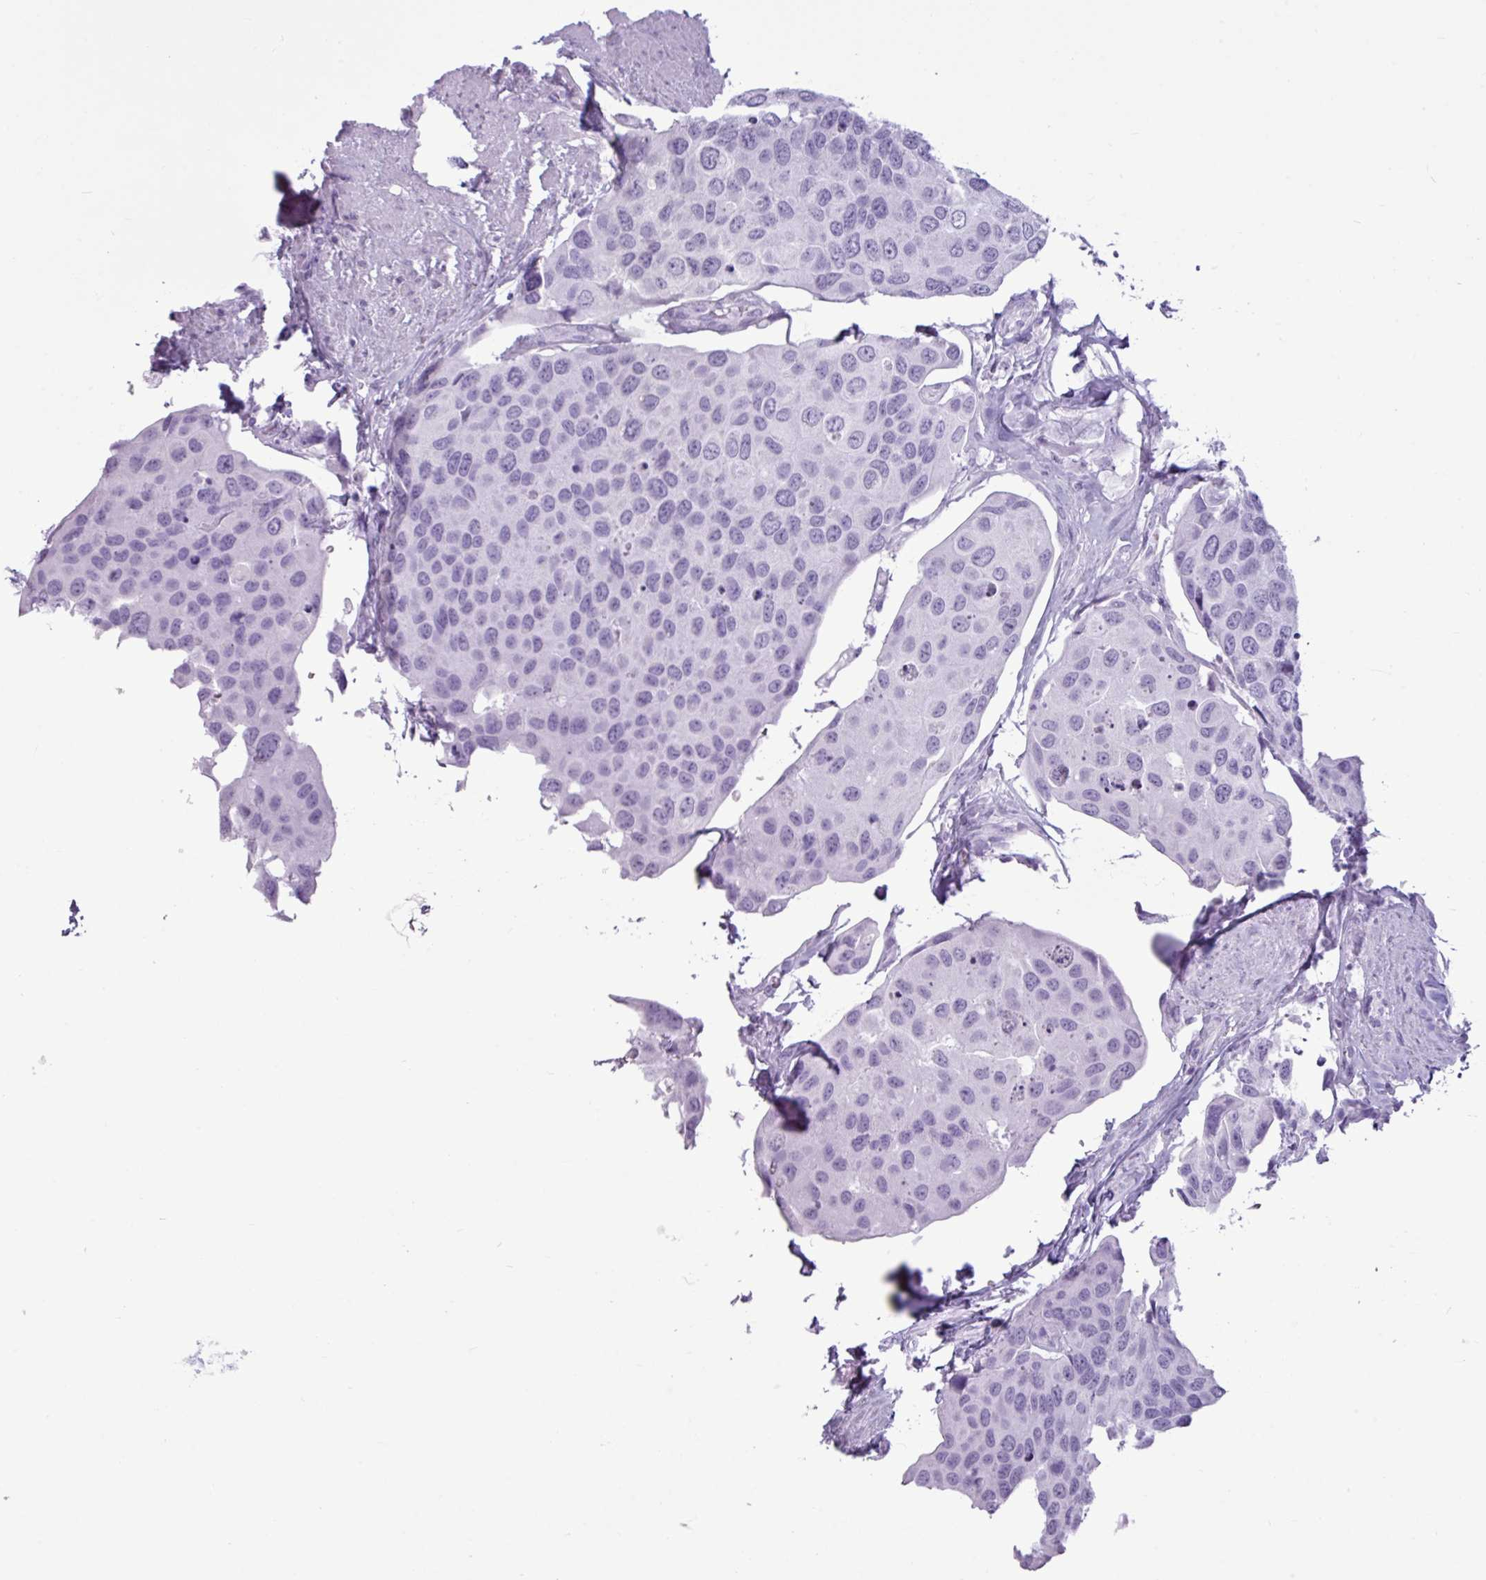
{"staining": {"intensity": "negative", "quantity": "none", "location": "none"}, "tissue": "urothelial cancer", "cell_type": "Tumor cells", "image_type": "cancer", "snomed": [{"axis": "morphology", "description": "Urothelial carcinoma, High grade"}, {"axis": "topography", "description": "Urinary bladder"}], "caption": "Immunohistochemistry (IHC) micrograph of high-grade urothelial carcinoma stained for a protein (brown), which demonstrates no positivity in tumor cells.", "gene": "AMY1B", "patient": {"sex": "male", "age": 74}}